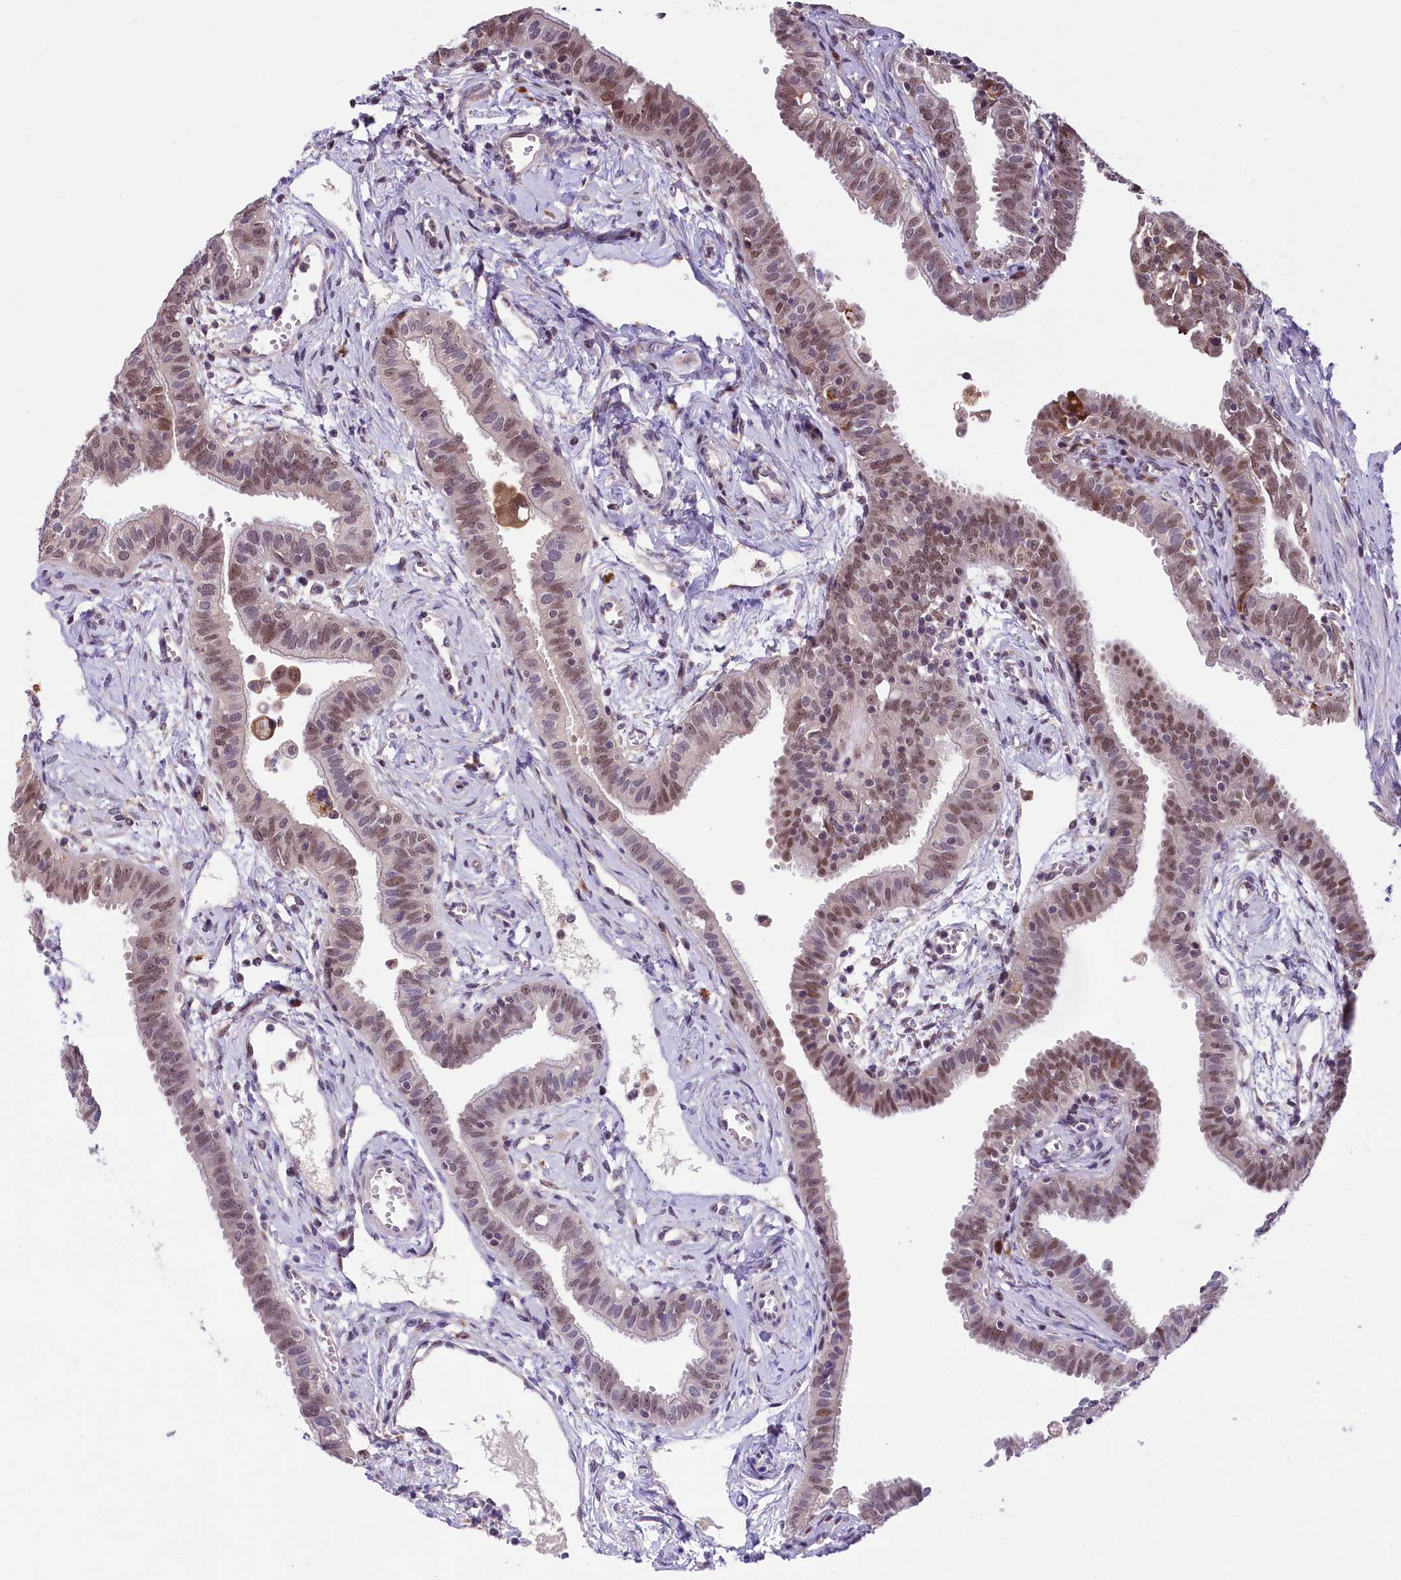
{"staining": {"intensity": "moderate", "quantity": ">75%", "location": "nuclear"}, "tissue": "fallopian tube", "cell_type": "Glandular cells", "image_type": "normal", "snomed": [{"axis": "morphology", "description": "Normal tissue, NOS"}, {"axis": "morphology", "description": "Carcinoma, NOS"}, {"axis": "topography", "description": "Fallopian tube"}, {"axis": "topography", "description": "Ovary"}], "caption": "Immunohistochemical staining of unremarkable human fallopian tube shows moderate nuclear protein positivity in approximately >75% of glandular cells. (IHC, brightfield microscopy, high magnification).", "gene": "FBXO45", "patient": {"sex": "female", "age": 59}}